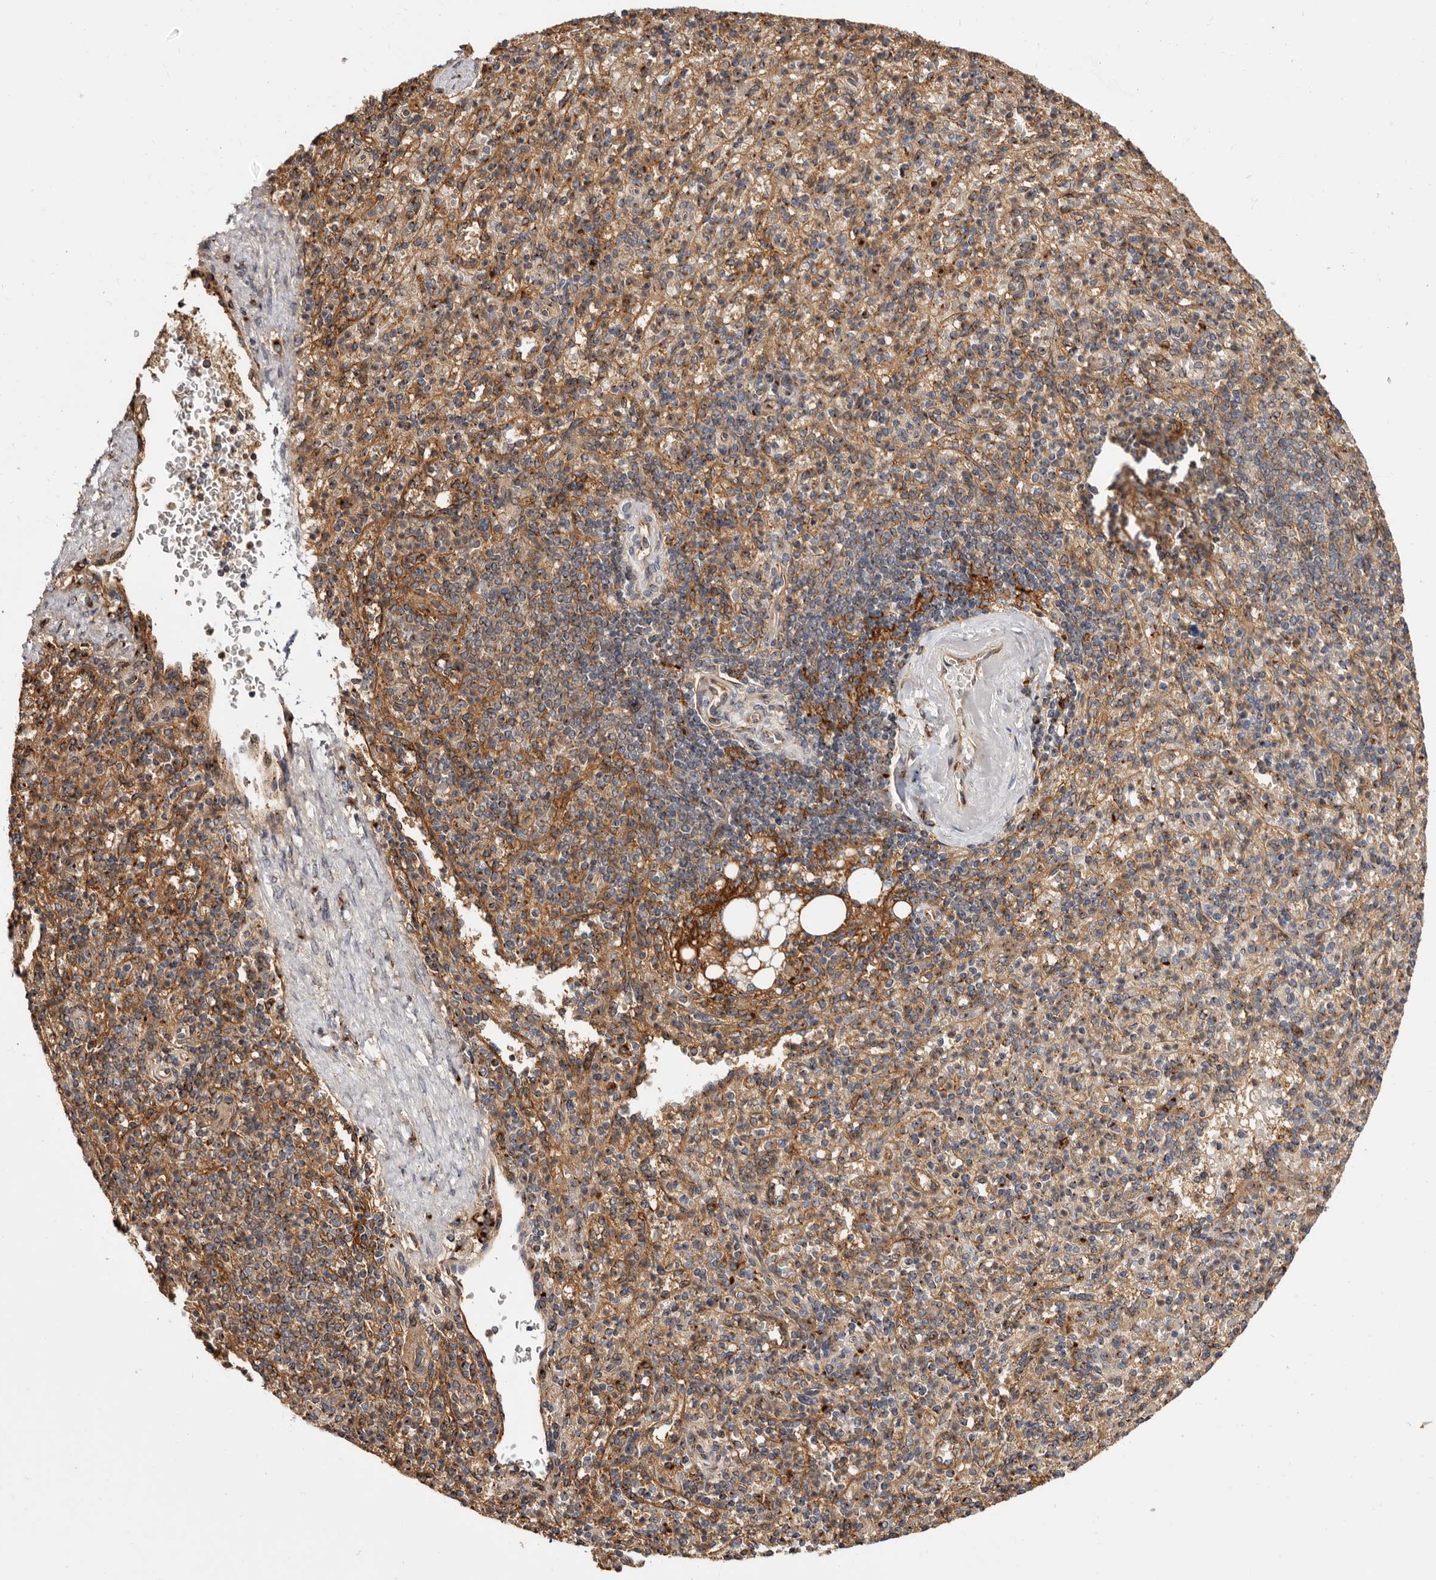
{"staining": {"intensity": "moderate", "quantity": "25%-75%", "location": "cytoplasmic/membranous"}, "tissue": "spleen", "cell_type": "Cells in red pulp", "image_type": "normal", "snomed": [{"axis": "morphology", "description": "Normal tissue, NOS"}, {"axis": "topography", "description": "Spleen"}], "caption": "Immunohistochemistry (DAB) staining of benign human spleen displays moderate cytoplasmic/membranous protein expression in about 25%-75% of cells in red pulp.", "gene": "GPR27", "patient": {"sex": "female", "age": 74}}